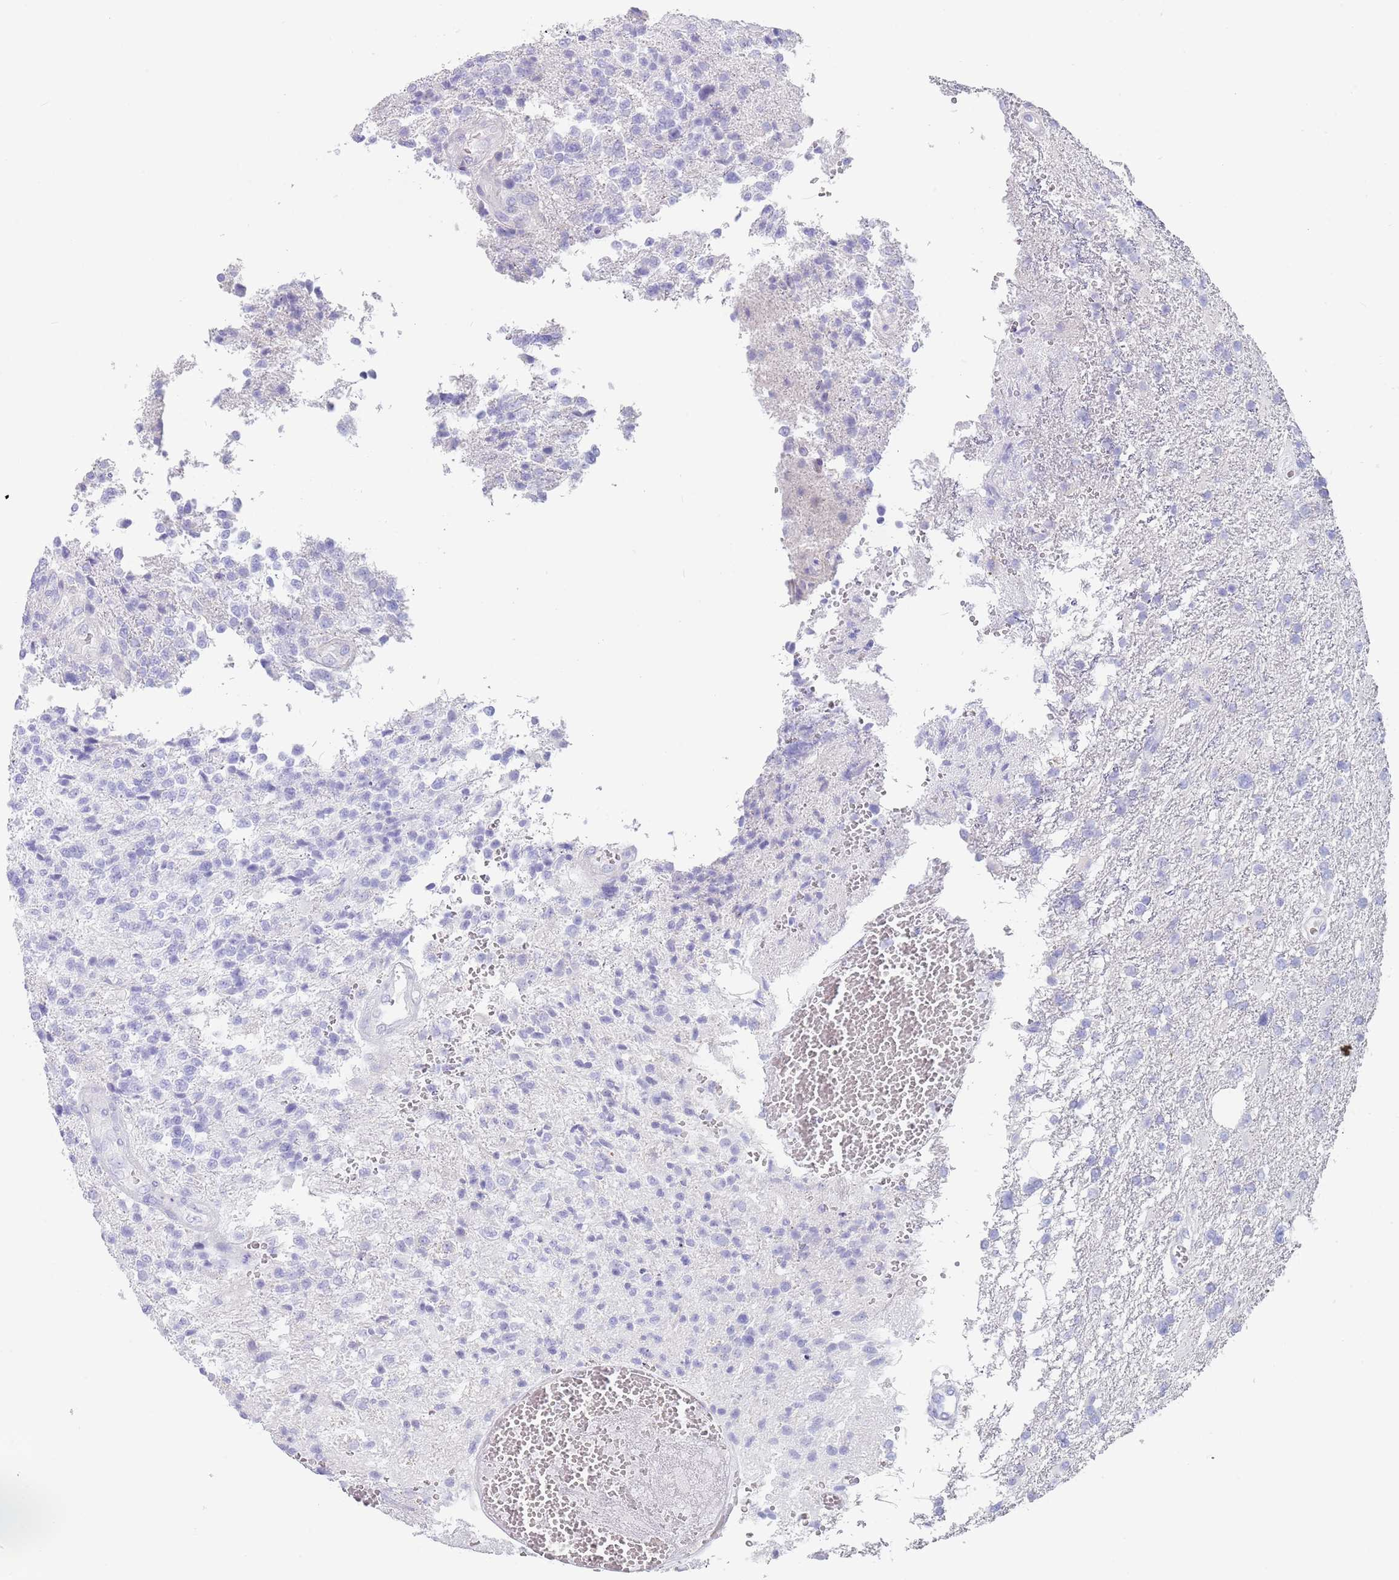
{"staining": {"intensity": "negative", "quantity": "none", "location": "none"}, "tissue": "glioma", "cell_type": "Tumor cells", "image_type": "cancer", "snomed": [{"axis": "morphology", "description": "Glioma, malignant, High grade"}, {"axis": "topography", "description": "Brain"}], "caption": "The micrograph displays no significant staining in tumor cells of malignant glioma (high-grade).", "gene": "CPXM2", "patient": {"sex": "male", "age": 56}}